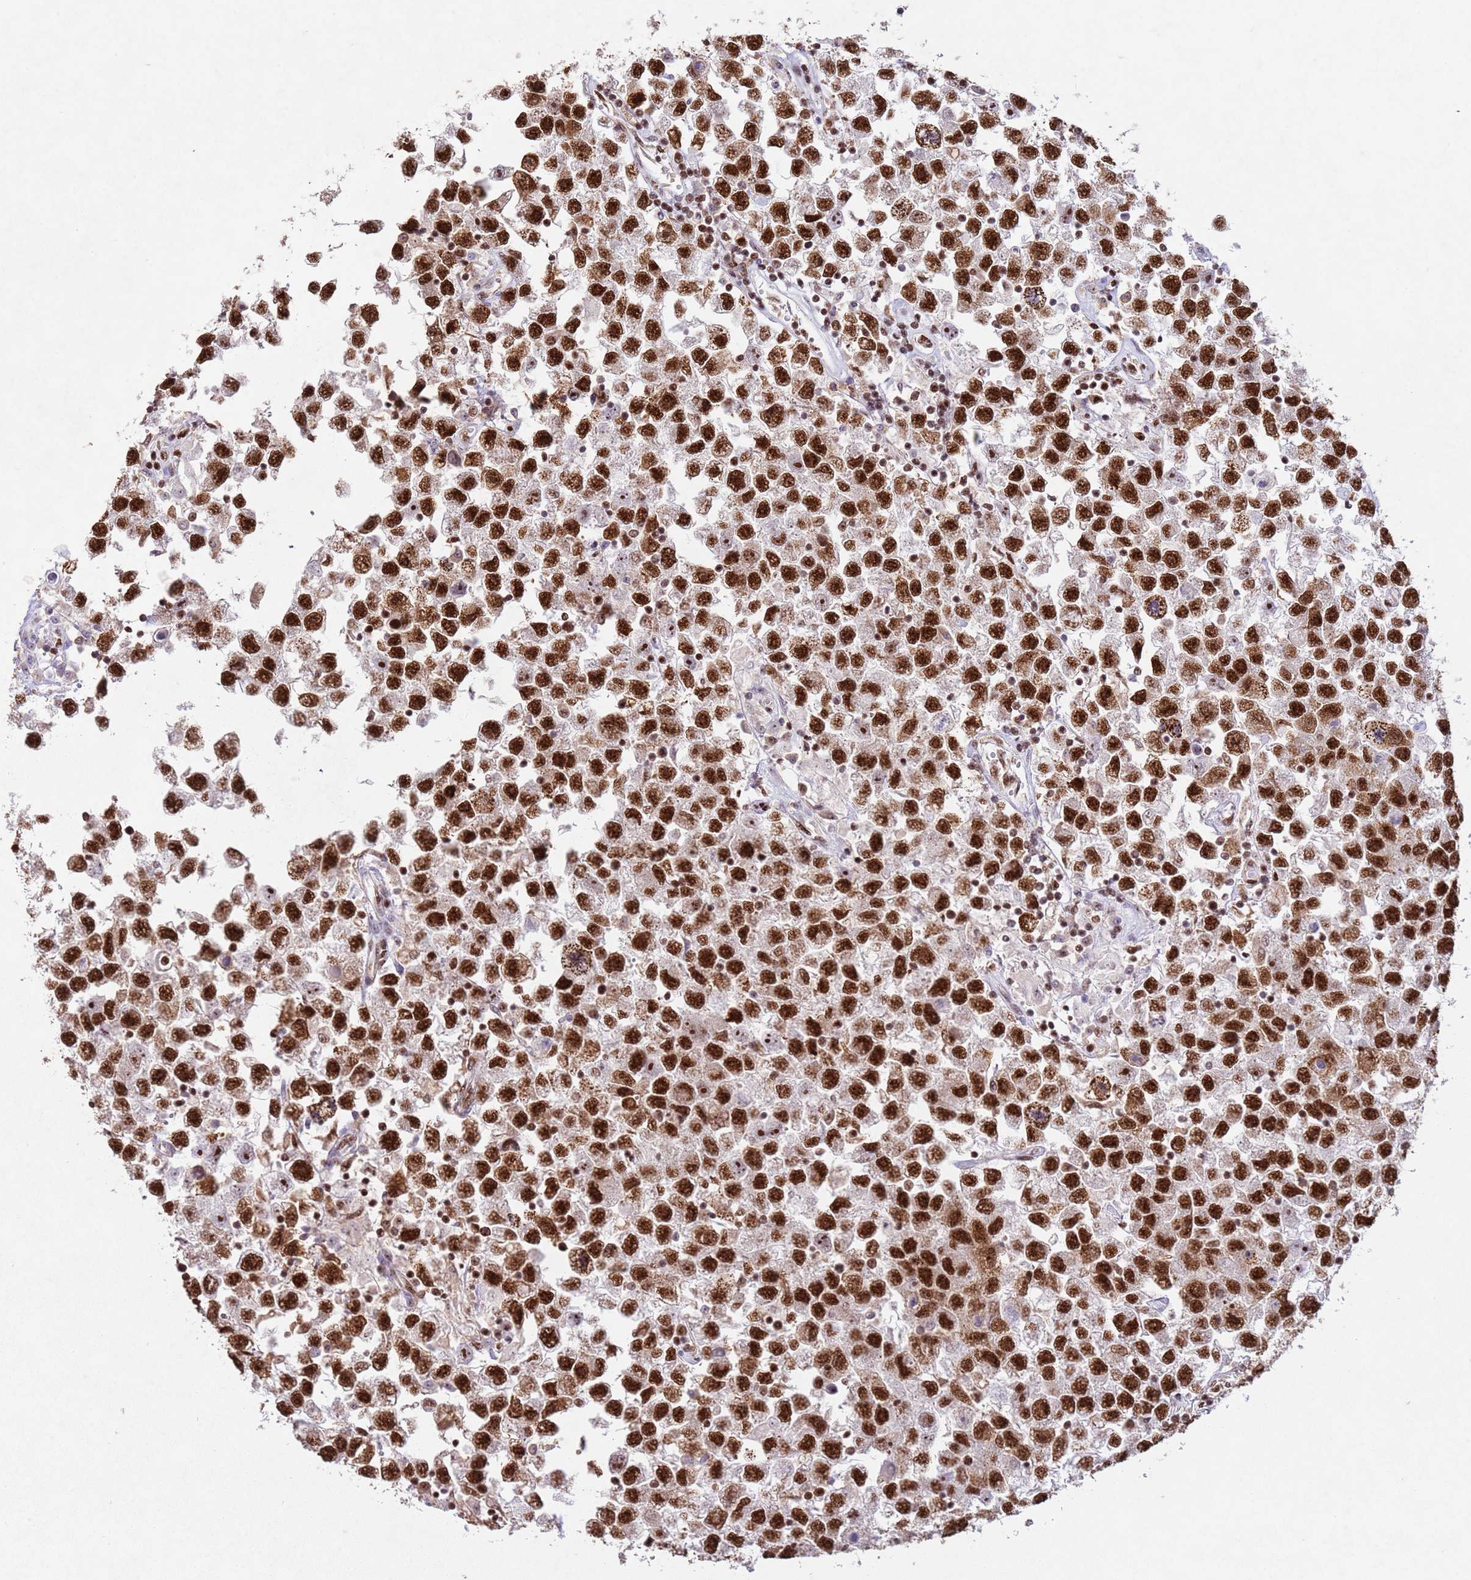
{"staining": {"intensity": "strong", "quantity": ">75%", "location": "nuclear"}, "tissue": "testis cancer", "cell_type": "Tumor cells", "image_type": "cancer", "snomed": [{"axis": "morphology", "description": "Seminoma, NOS"}, {"axis": "topography", "description": "Testis"}], "caption": "A high amount of strong nuclear expression is appreciated in about >75% of tumor cells in testis cancer tissue. Immunohistochemistry (ihc) stains the protein in brown and the nuclei are stained blue.", "gene": "ESF1", "patient": {"sex": "male", "age": 26}}